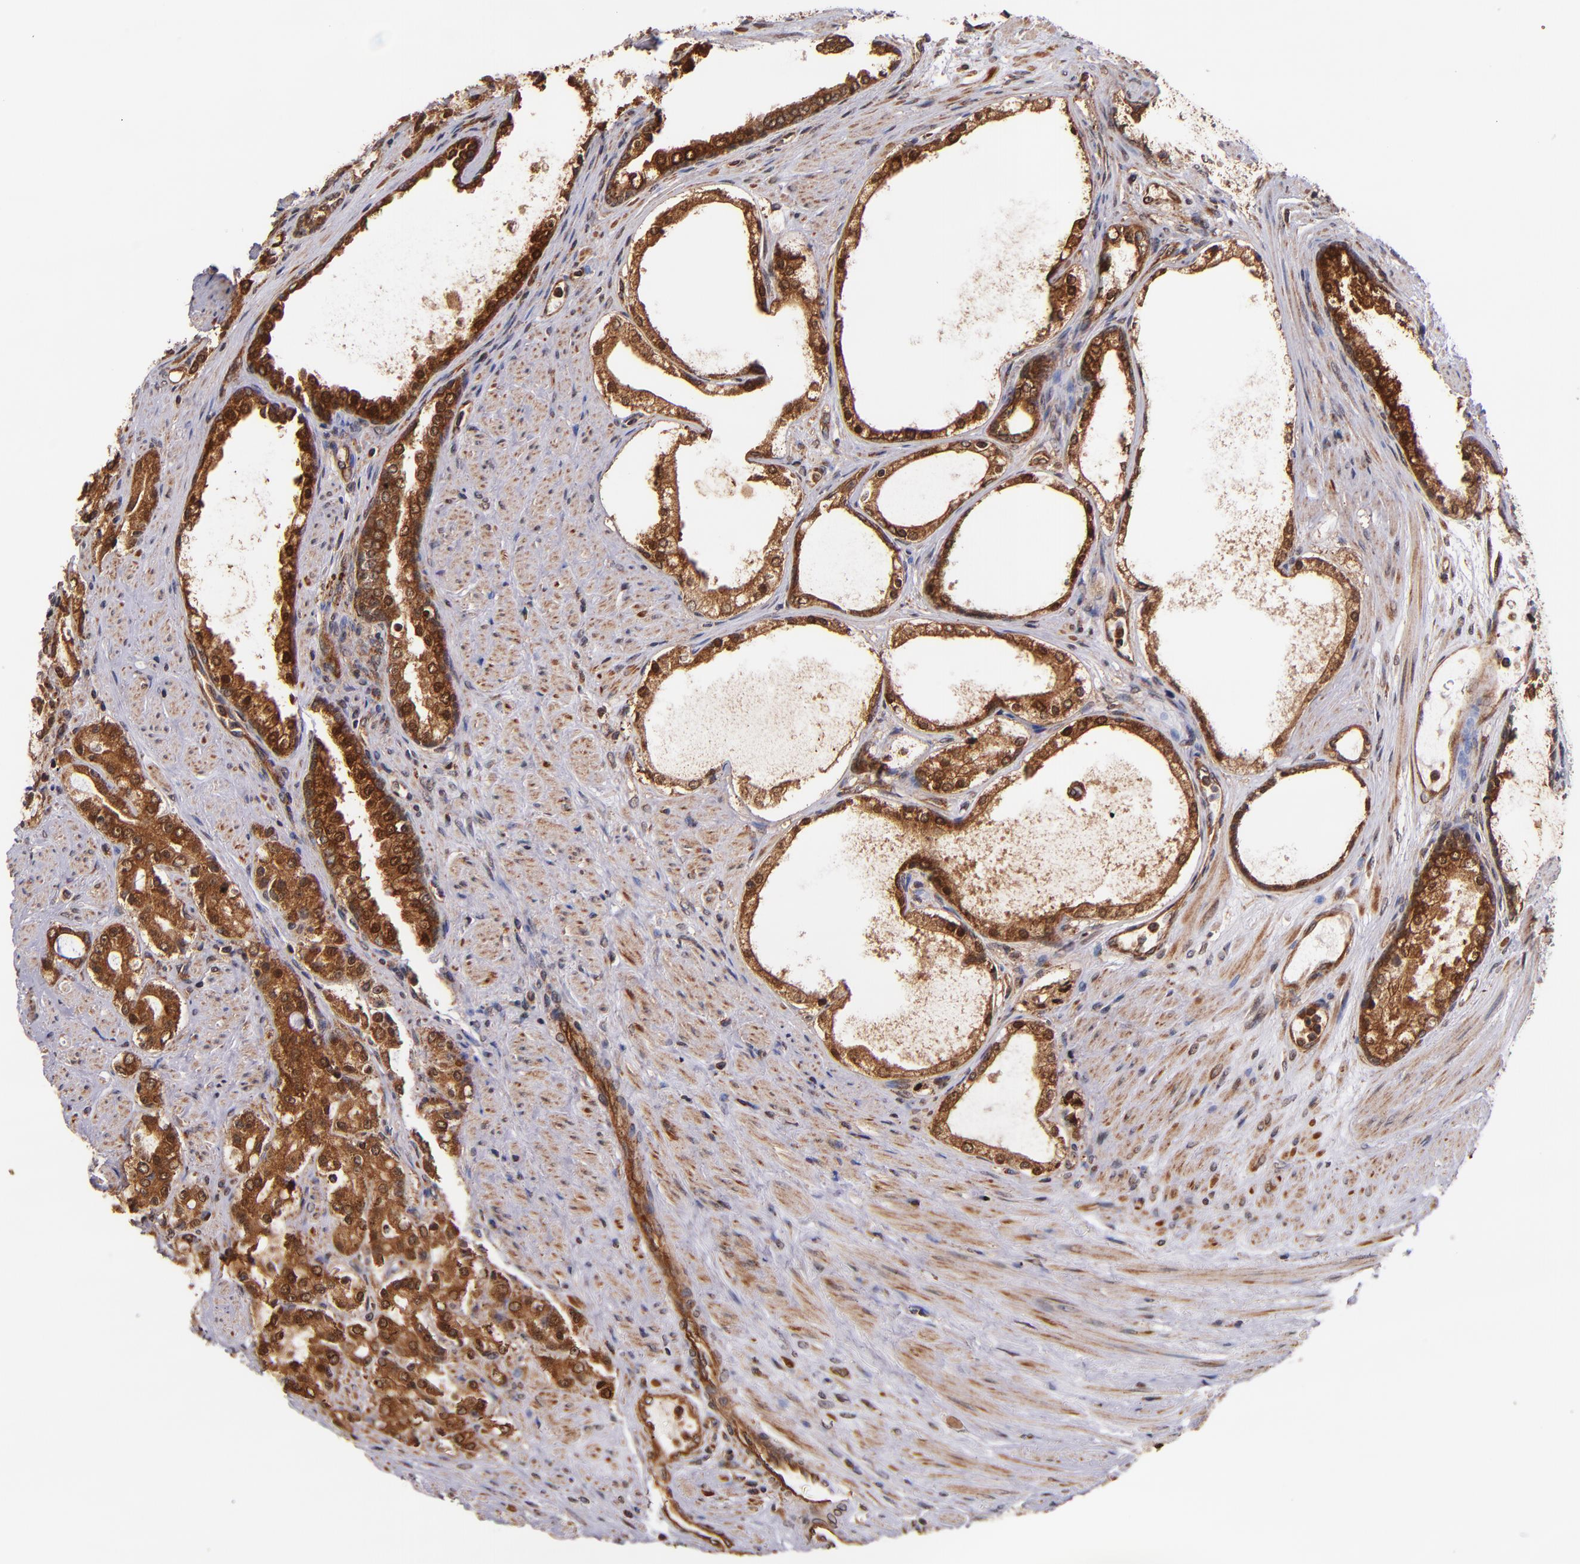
{"staining": {"intensity": "strong", "quantity": ">75%", "location": "cytoplasmic/membranous,nuclear"}, "tissue": "prostate cancer", "cell_type": "Tumor cells", "image_type": "cancer", "snomed": [{"axis": "morphology", "description": "Adenocarcinoma, Medium grade"}, {"axis": "topography", "description": "Prostate"}], "caption": "Protein expression by immunohistochemistry (IHC) reveals strong cytoplasmic/membranous and nuclear positivity in approximately >75% of tumor cells in prostate medium-grade adenocarcinoma.", "gene": "STX8", "patient": {"sex": "male", "age": 72}}